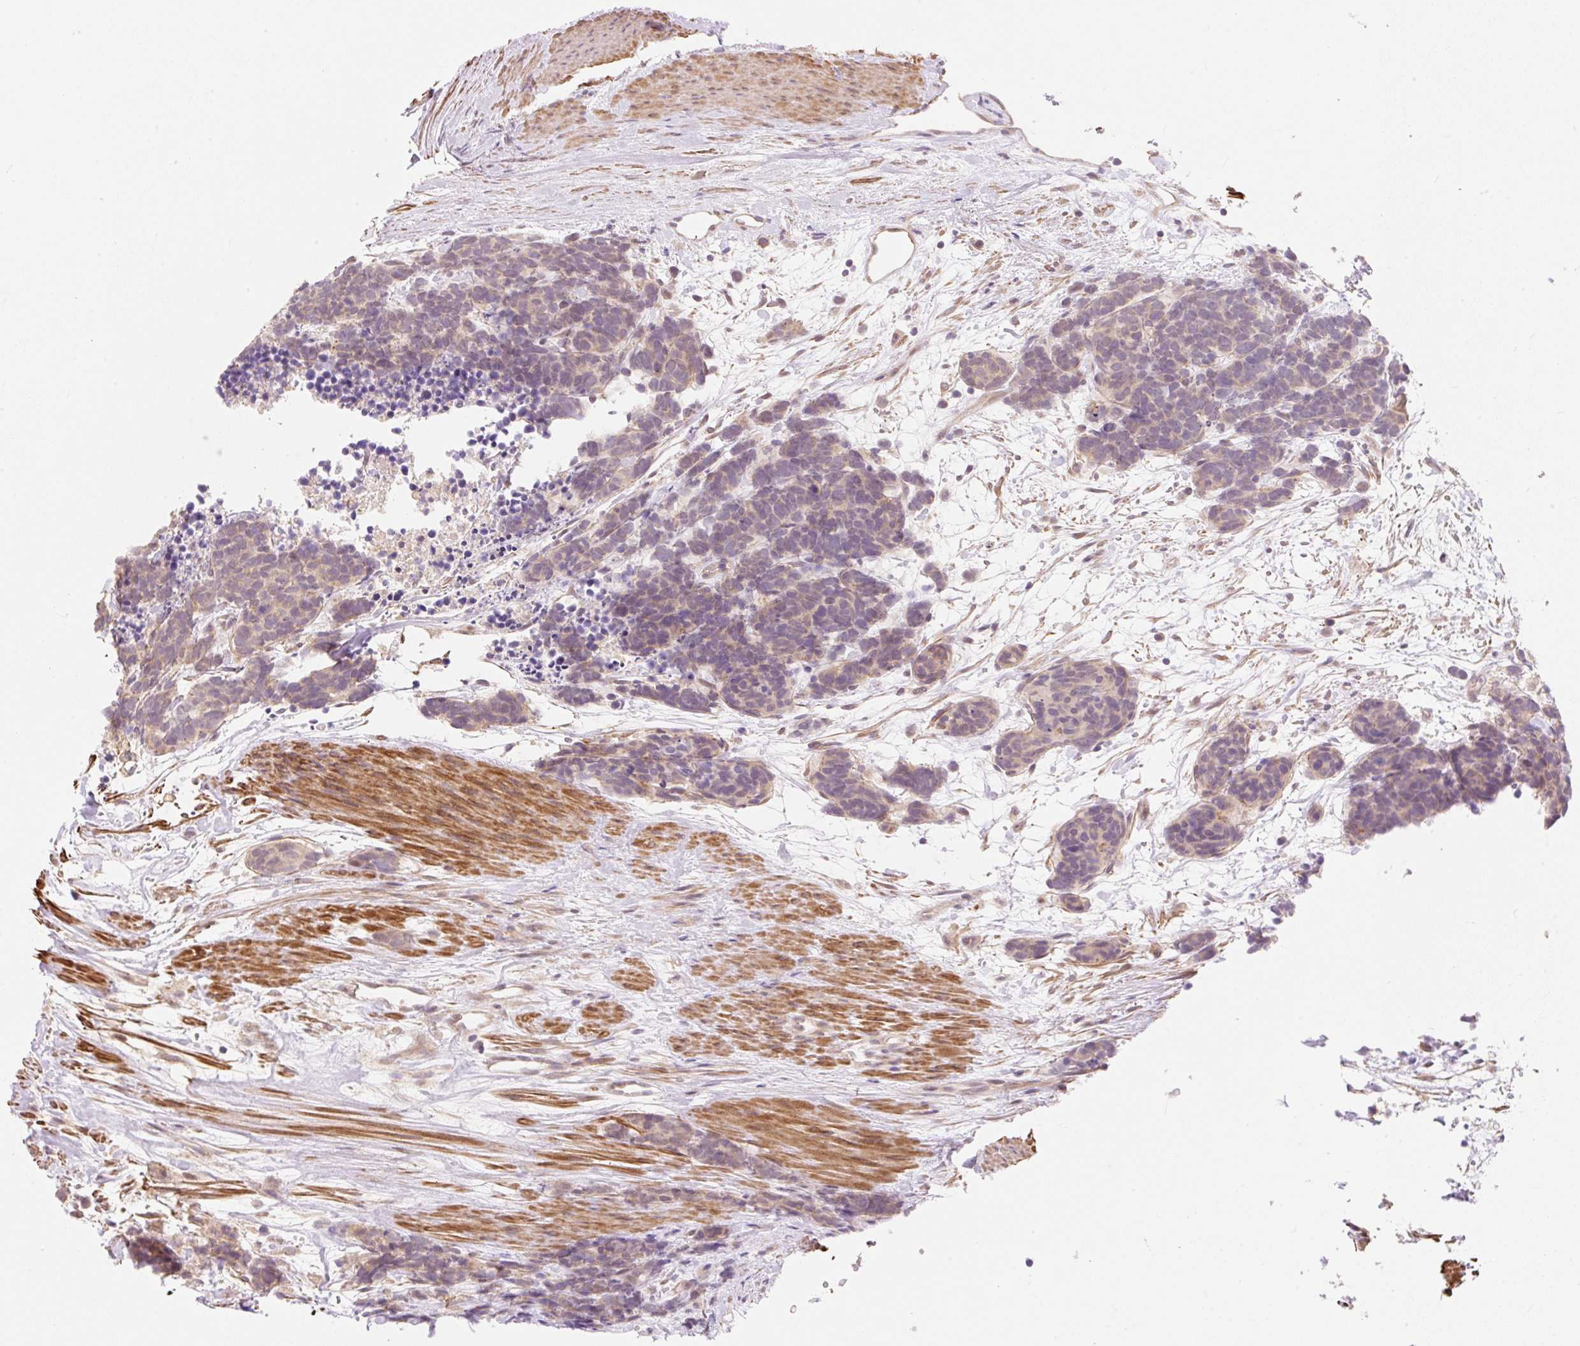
{"staining": {"intensity": "weak", "quantity": ">75%", "location": "cytoplasmic/membranous"}, "tissue": "carcinoid", "cell_type": "Tumor cells", "image_type": "cancer", "snomed": [{"axis": "morphology", "description": "Carcinoma, NOS"}, {"axis": "morphology", "description": "Carcinoid, malignant, NOS"}, {"axis": "topography", "description": "Prostate"}], "caption": "Protein analysis of carcinoma tissue reveals weak cytoplasmic/membranous expression in approximately >75% of tumor cells.", "gene": "EMC10", "patient": {"sex": "male", "age": 57}}